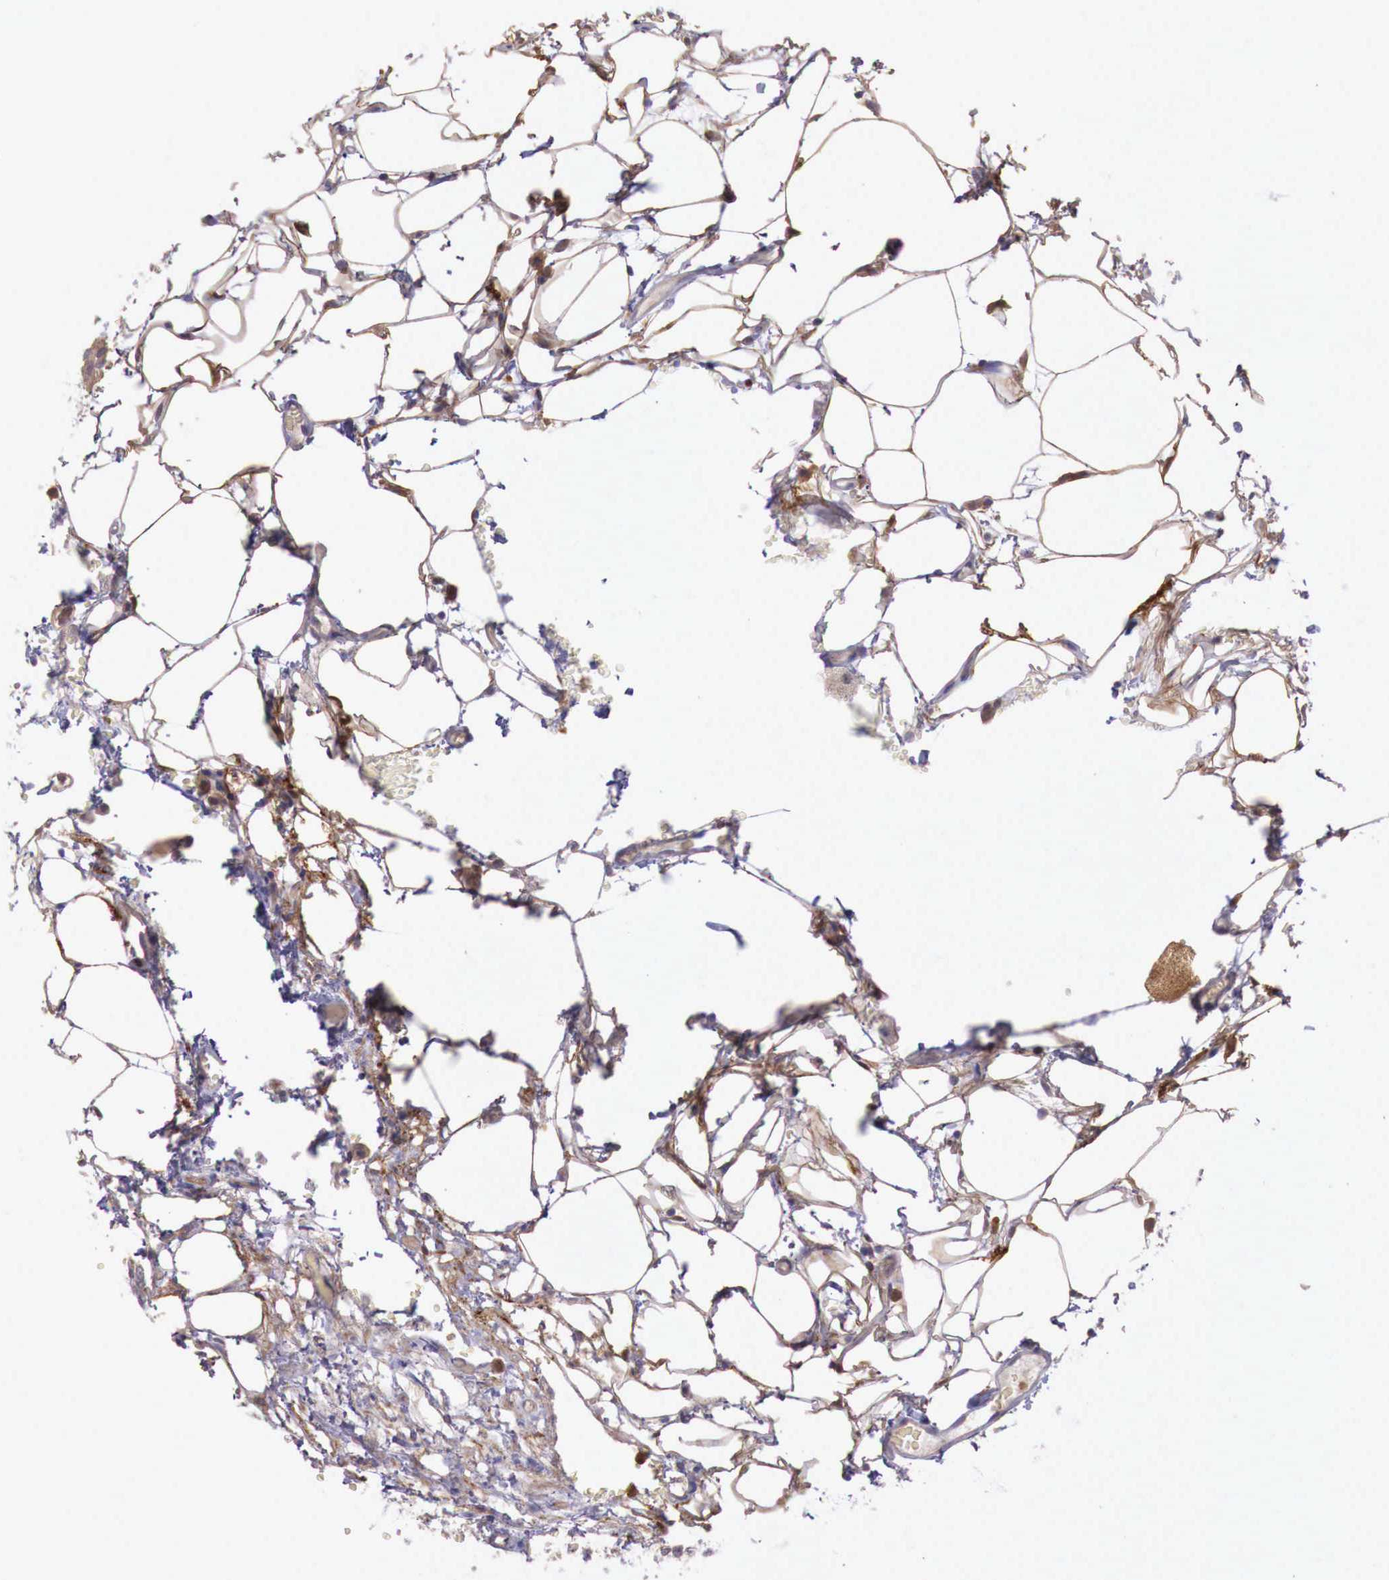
{"staining": {"intensity": "moderate", "quantity": ">75%", "location": "cytoplasmic/membranous"}, "tissue": "renal cancer", "cell_type": "Tumor cells", "image_type": "cancer", "snomed": [{"axis": "morphology", "description": "Adenocarcinoma, NOS"}, {"axis": "topography", "description": "Kidney"}], "caption": "This micrograph displays immunohistochemistry (IHC) staining of human renal cancer, with medium moderate cytoplasmic/membranous positivity in about >75% of tumor cells.", "gene": "GAB2", "patient": {"sex": "female", "age": 56}}